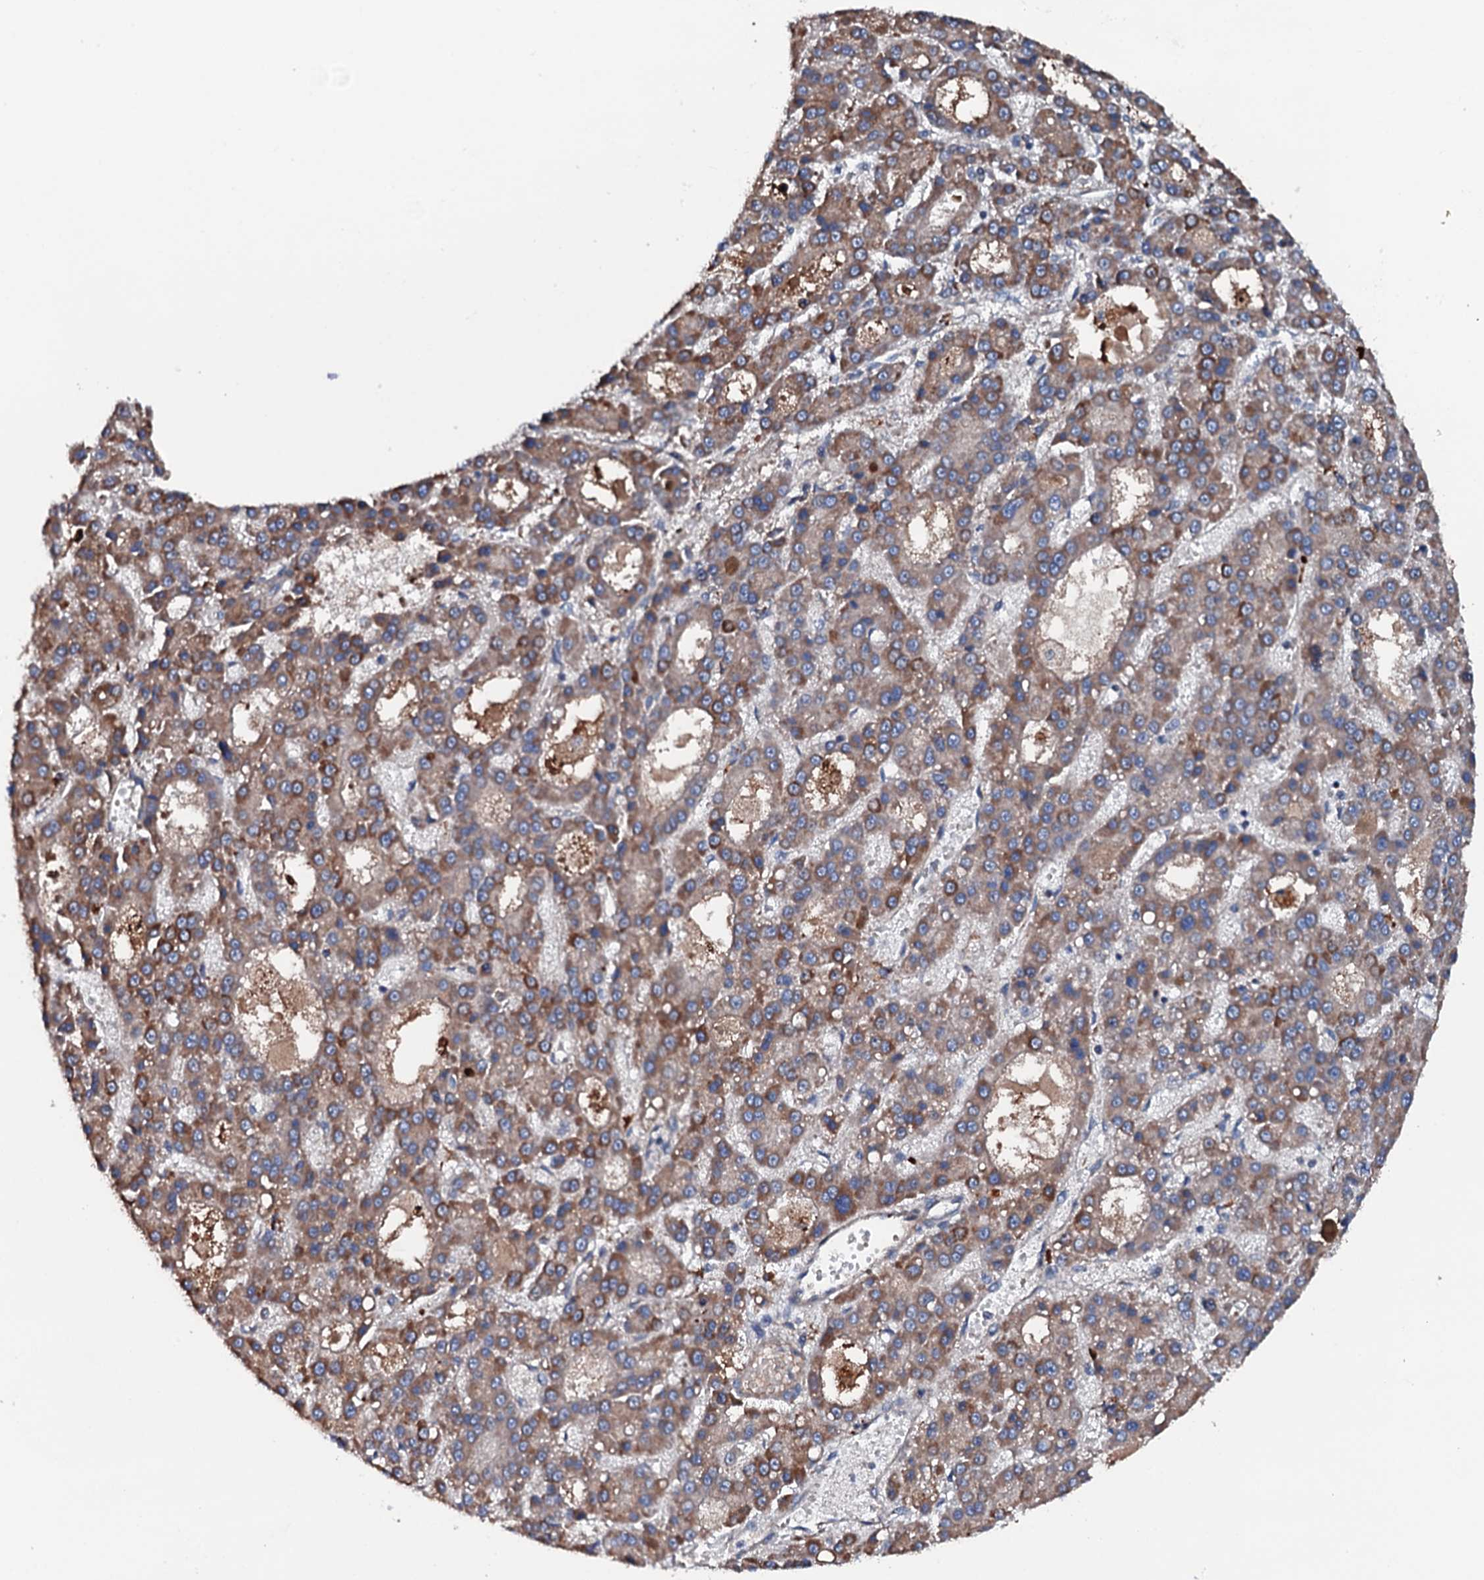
{"staining": {"intensity": "moderate", "quantity": ">75%", "location": "cytoplasmic/membranous"}, "tissue": "liver cancer", "cell_type": "Tumor cells", "image_type": "cancer", "snomed": [{"axis": "morphology", "description": "Carcinoma, Hepatocellular, NOS"}, {"axis": "topography", "description": "Liver"}], "caption": "IHC of human liver cancer displays medium levels of moderate cytoplasmic/membranous expression in about >75% of tumor cells. (DAB = brown stain, brightfield microscopy at high magnification).", "gene": "NEK1", "patient": {"sex": "male", "age": 70}}